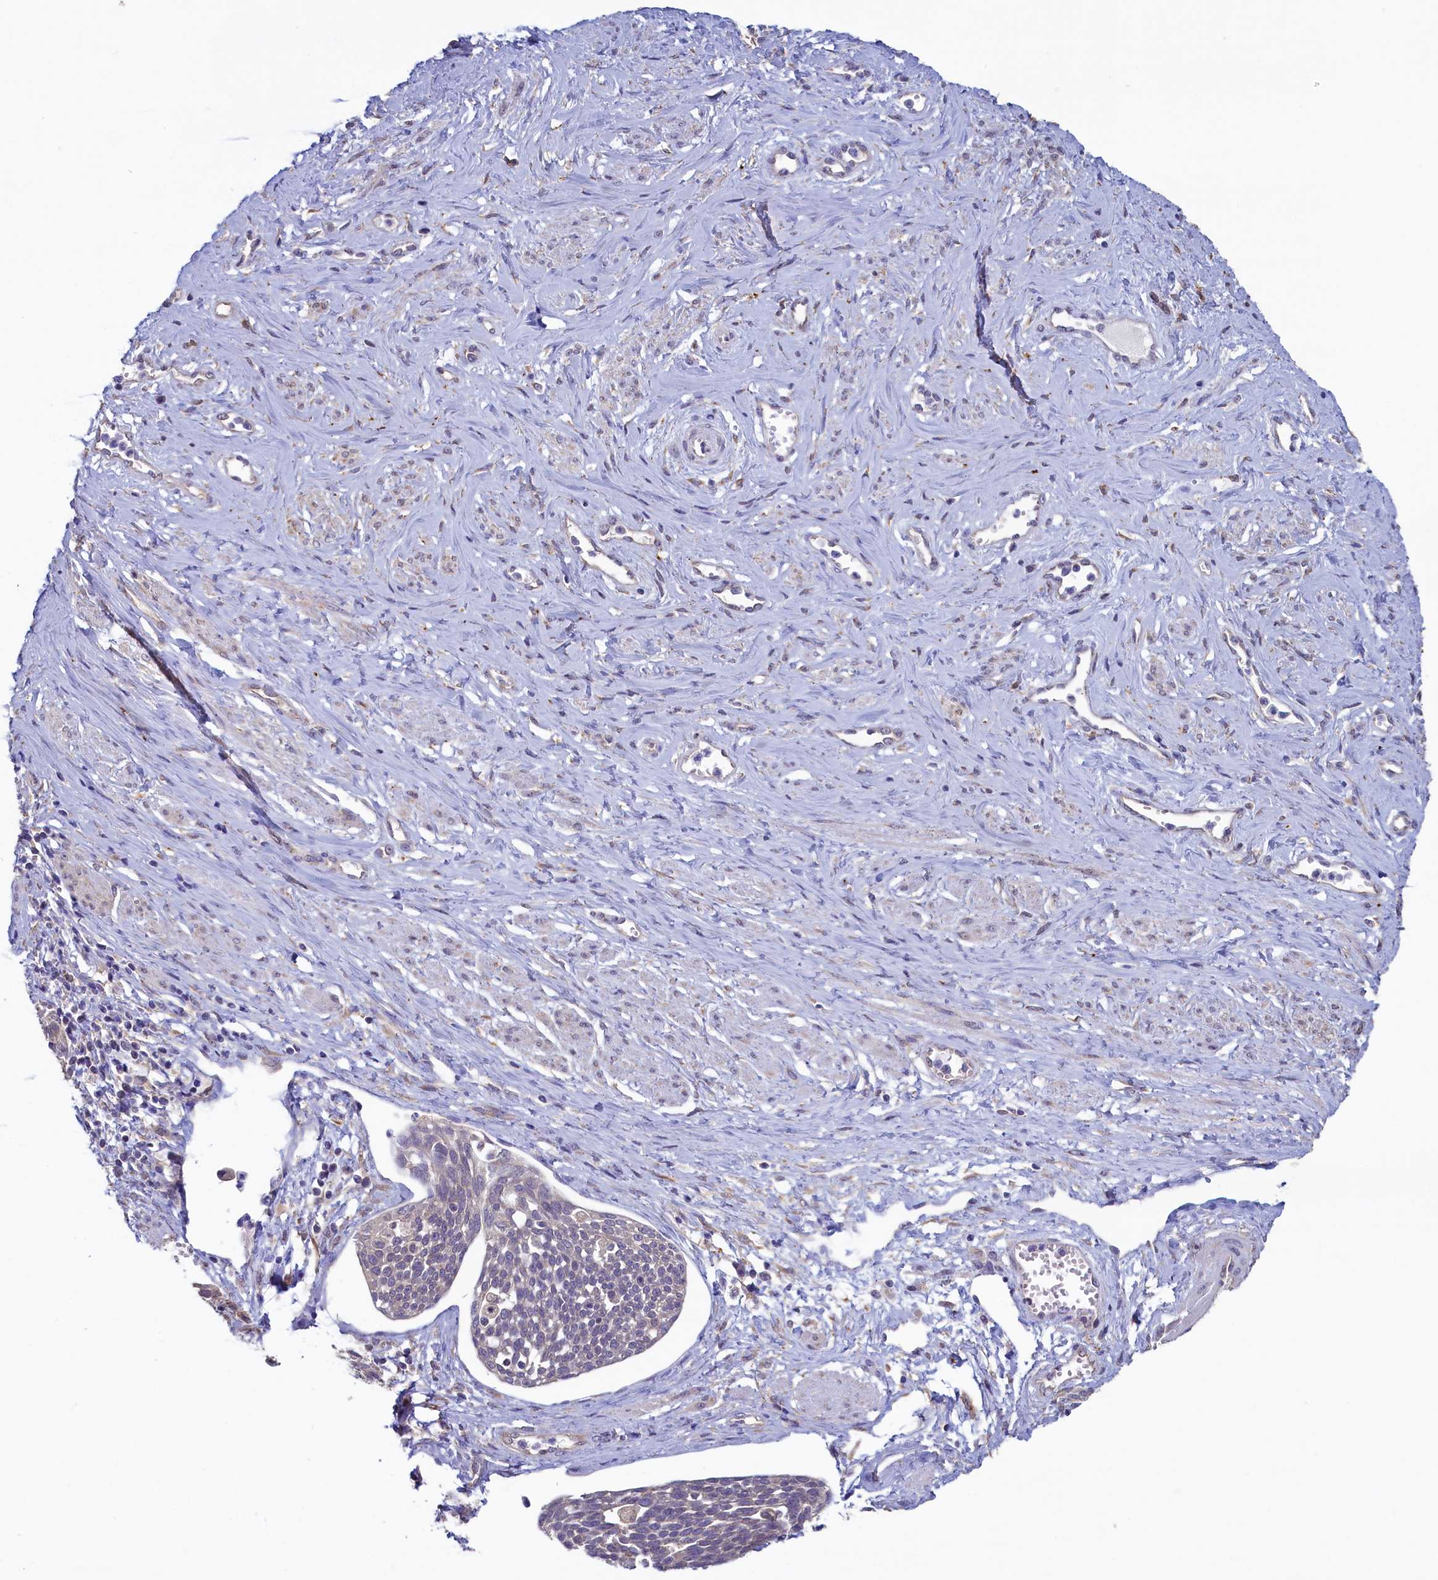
{"staining": {"intensity": "weak", "quantity": "25%-75%", "location": "cytoplasmic/membranous"}, "tissue": "cervical cancer", "cell_type": "Tumor cells", "image_type": "cancer", "snomed": [{"axis": "morphology", "description": "Squamous cell carcinoma, NOS"}, {"axis": "topography", "description": "Cervix"}], "caption": "Brown immunohistochemical staining in cervical cancer (squamous cell carcinoma) demonstrates weak cytoplasmic/membranous positivity in approximately 25%-75% of tumor cells. (brown staining indicates protein expression, while blue staining denotes nuclei).", "gene": "SPATA2L", "patient": {"sex": "female", "age": 34}}